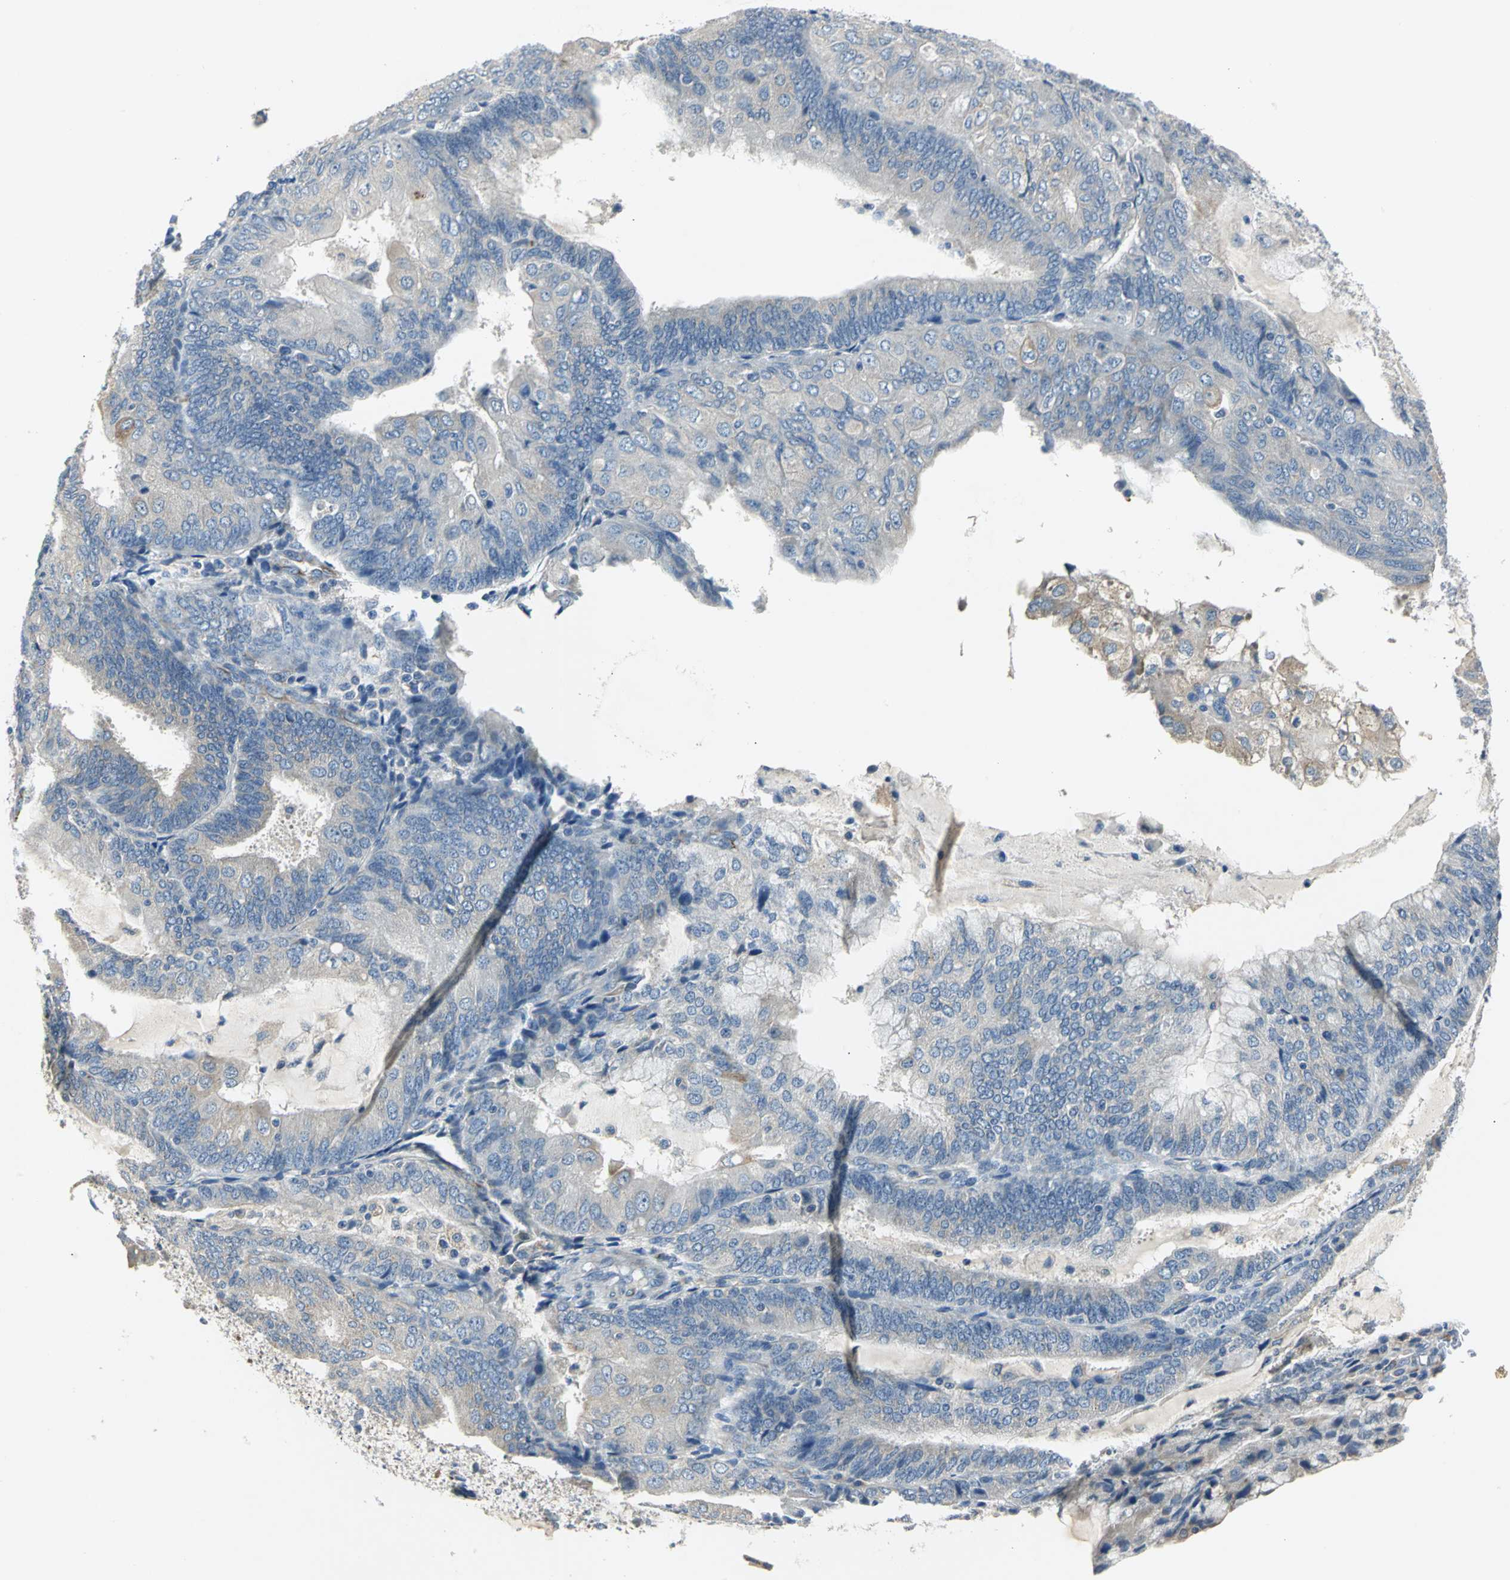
{"staining": {"intensity": "weak", "quantity": "<25%", "location": "cytoplasmic/membranous"}, "tissue": "endometrial cancer", "cell_type": "Tumor cells", "image_type": "cancer", "snomed": [{"axis": "morphology", "description": "Adenocarcinoma, NOS"}, {"axis": "topography", "description": "Endometrium"}], "caption": "Immunohistochemistry (IHC) of human endometrial adenocarcinoma exhibits no staining in tumor cells.", "gene": "B3GNT2", "patient": {"sex": "female", "age": 81}}